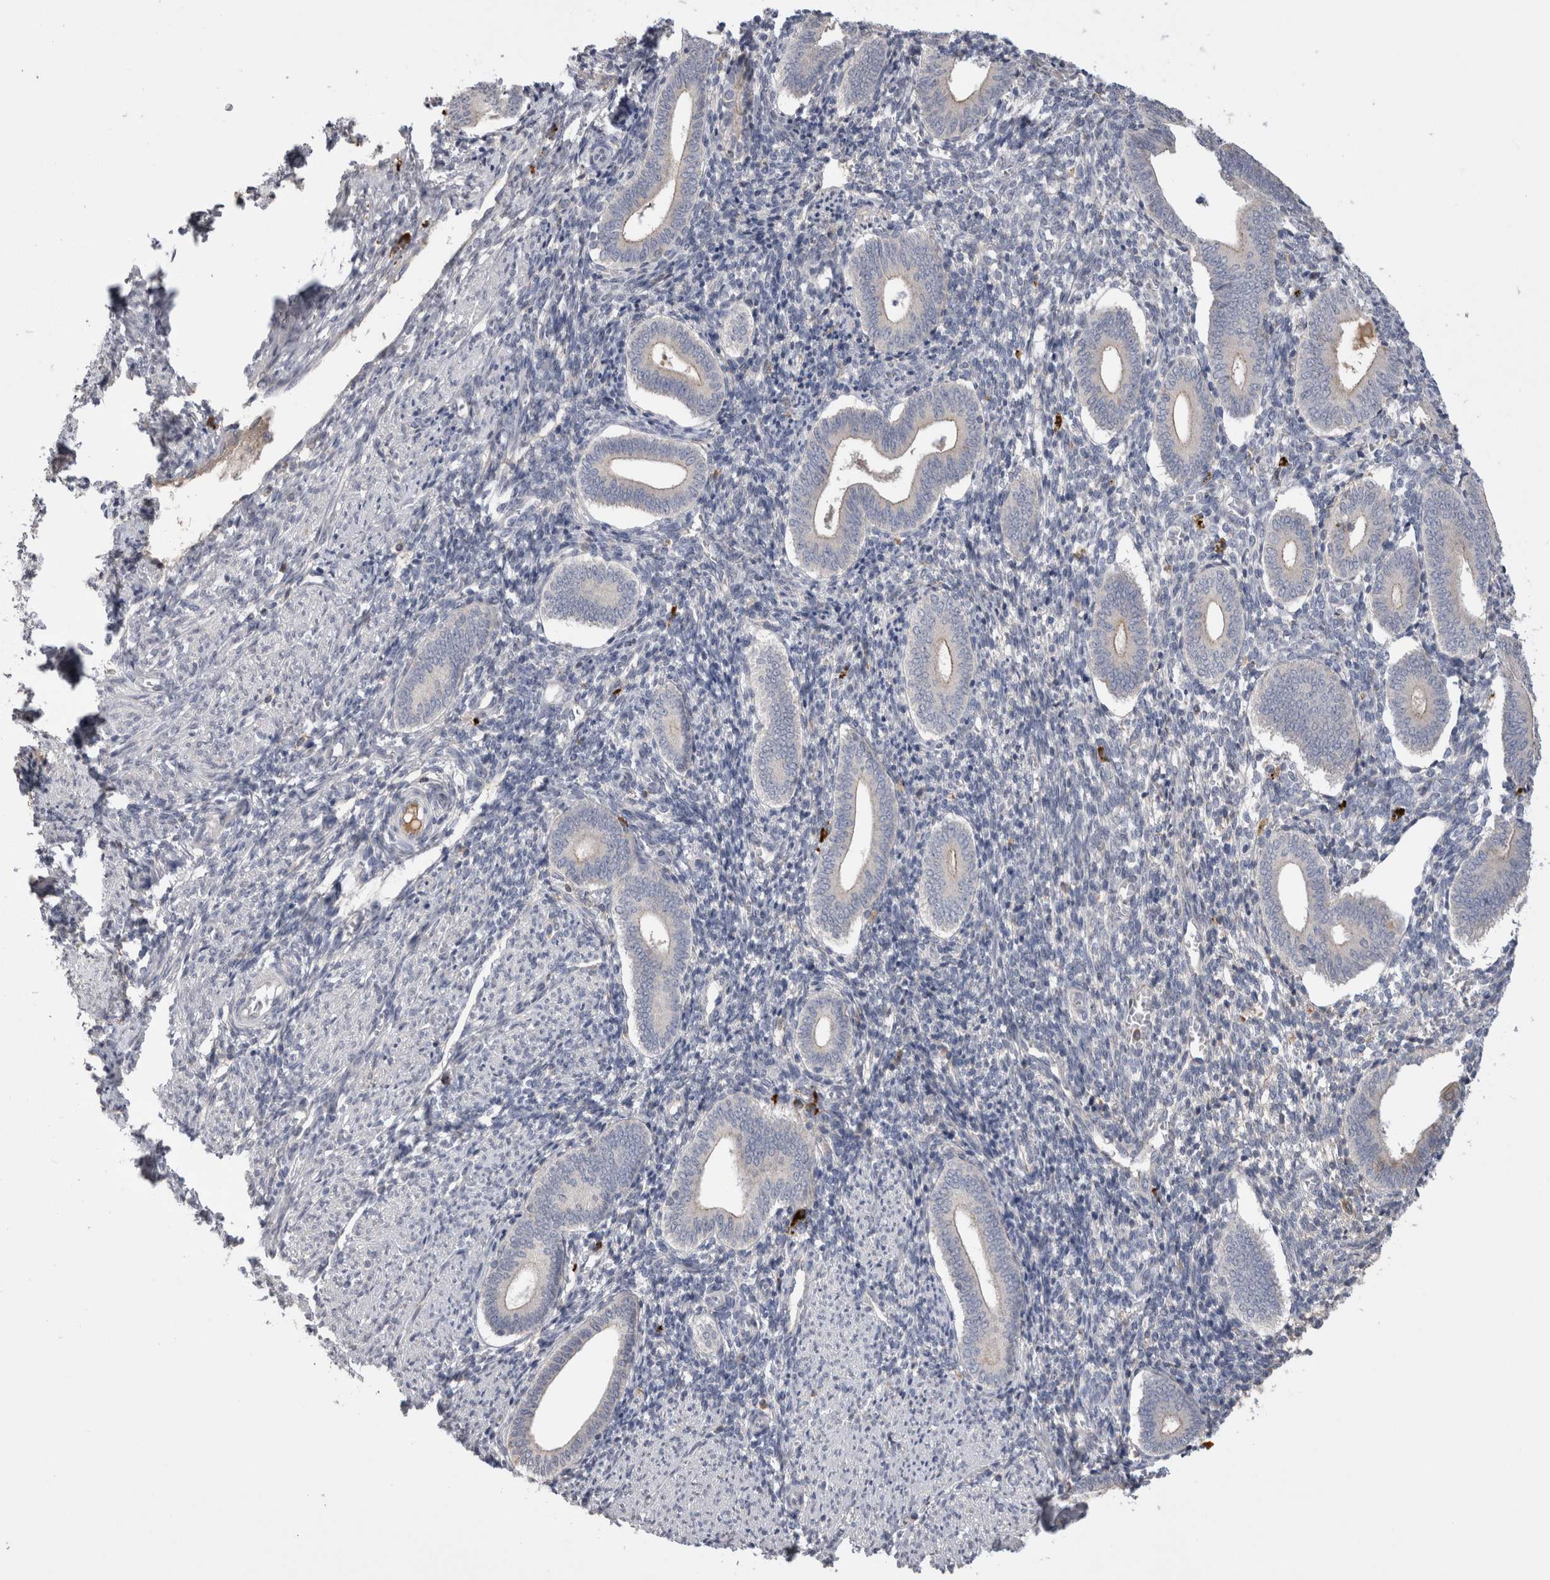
{"staining": {"intensity": "negative", "quantity": "none", "location": "none"}, "tissue": "endometrium", "cell_type": "Cells in endometrial stroma", "image_type": "normal", "snomed": [{"axis": "morphology", "description": "Normal tissue, NOS"}, {"axis": "topography", "description": "Uterus"}, {"axis": "topography", "description": "Endometrium"}], "caption": "This is an immunohistochemistry photomicrograph of benign endometrium. There is no expression in cells in endometrial stroma.", "gene": "PPP3CC", "patient": {"sex": "female", "age": 33}}